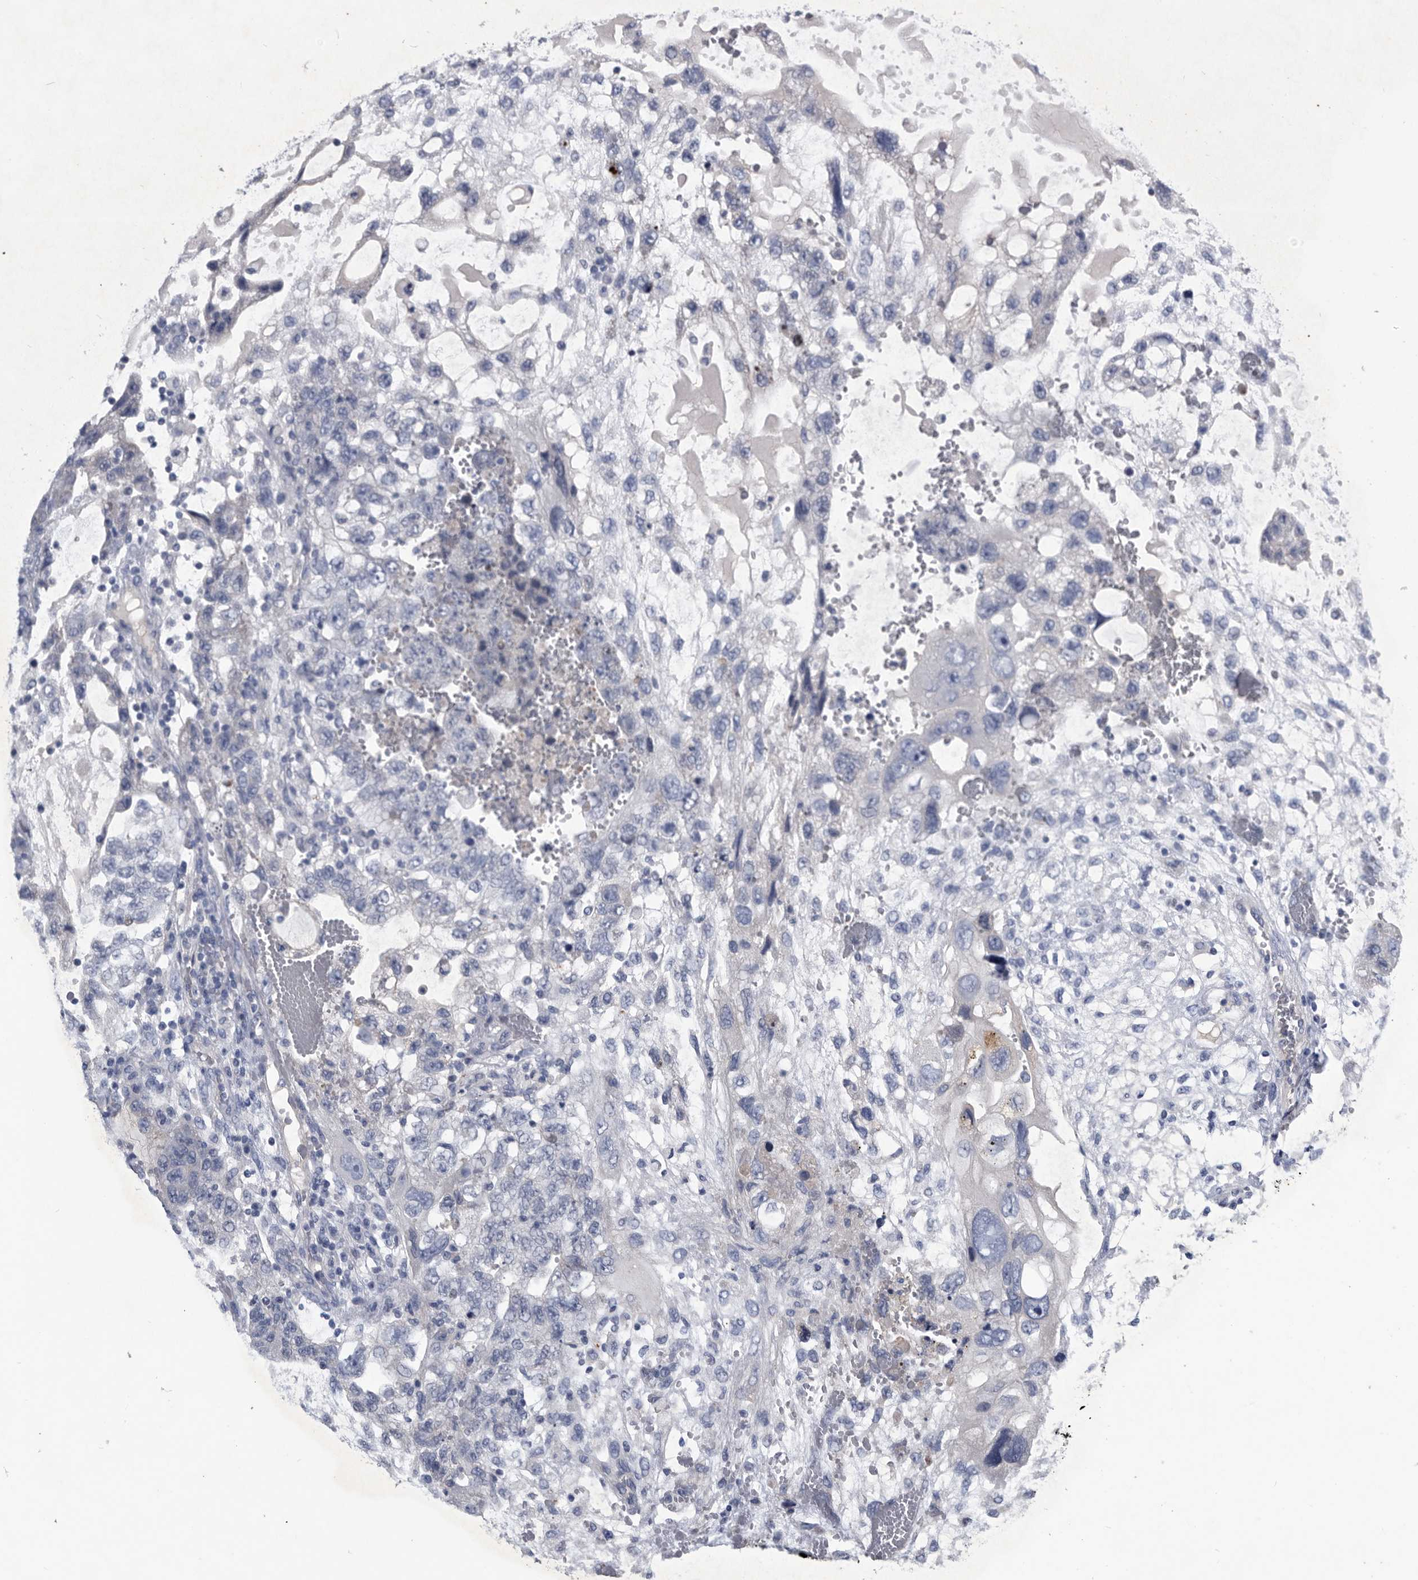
{"staining": {"intensity": "negative", "quantity": "none", "location": "none"}, "tissue": "testis cancer", "cell_type": "Tumor cells", "image_type": "cancer", "snomed": [{"axis": "morphology", "description": "Carcinoma, Embryonal, NOS"}, {"axis": "topography", "description": "Testis"}], "caption": "Protein analysis of embryonal carcinoma (testis) shows no significant expression in tumor cells. (Stains: DAB immunohistochemistry with hematoxylin counter stain, Microscopy: brightfield microscopy at high magnification).", "gene": "BTBD6", "patient": {"sex": "male", "age": 36}}